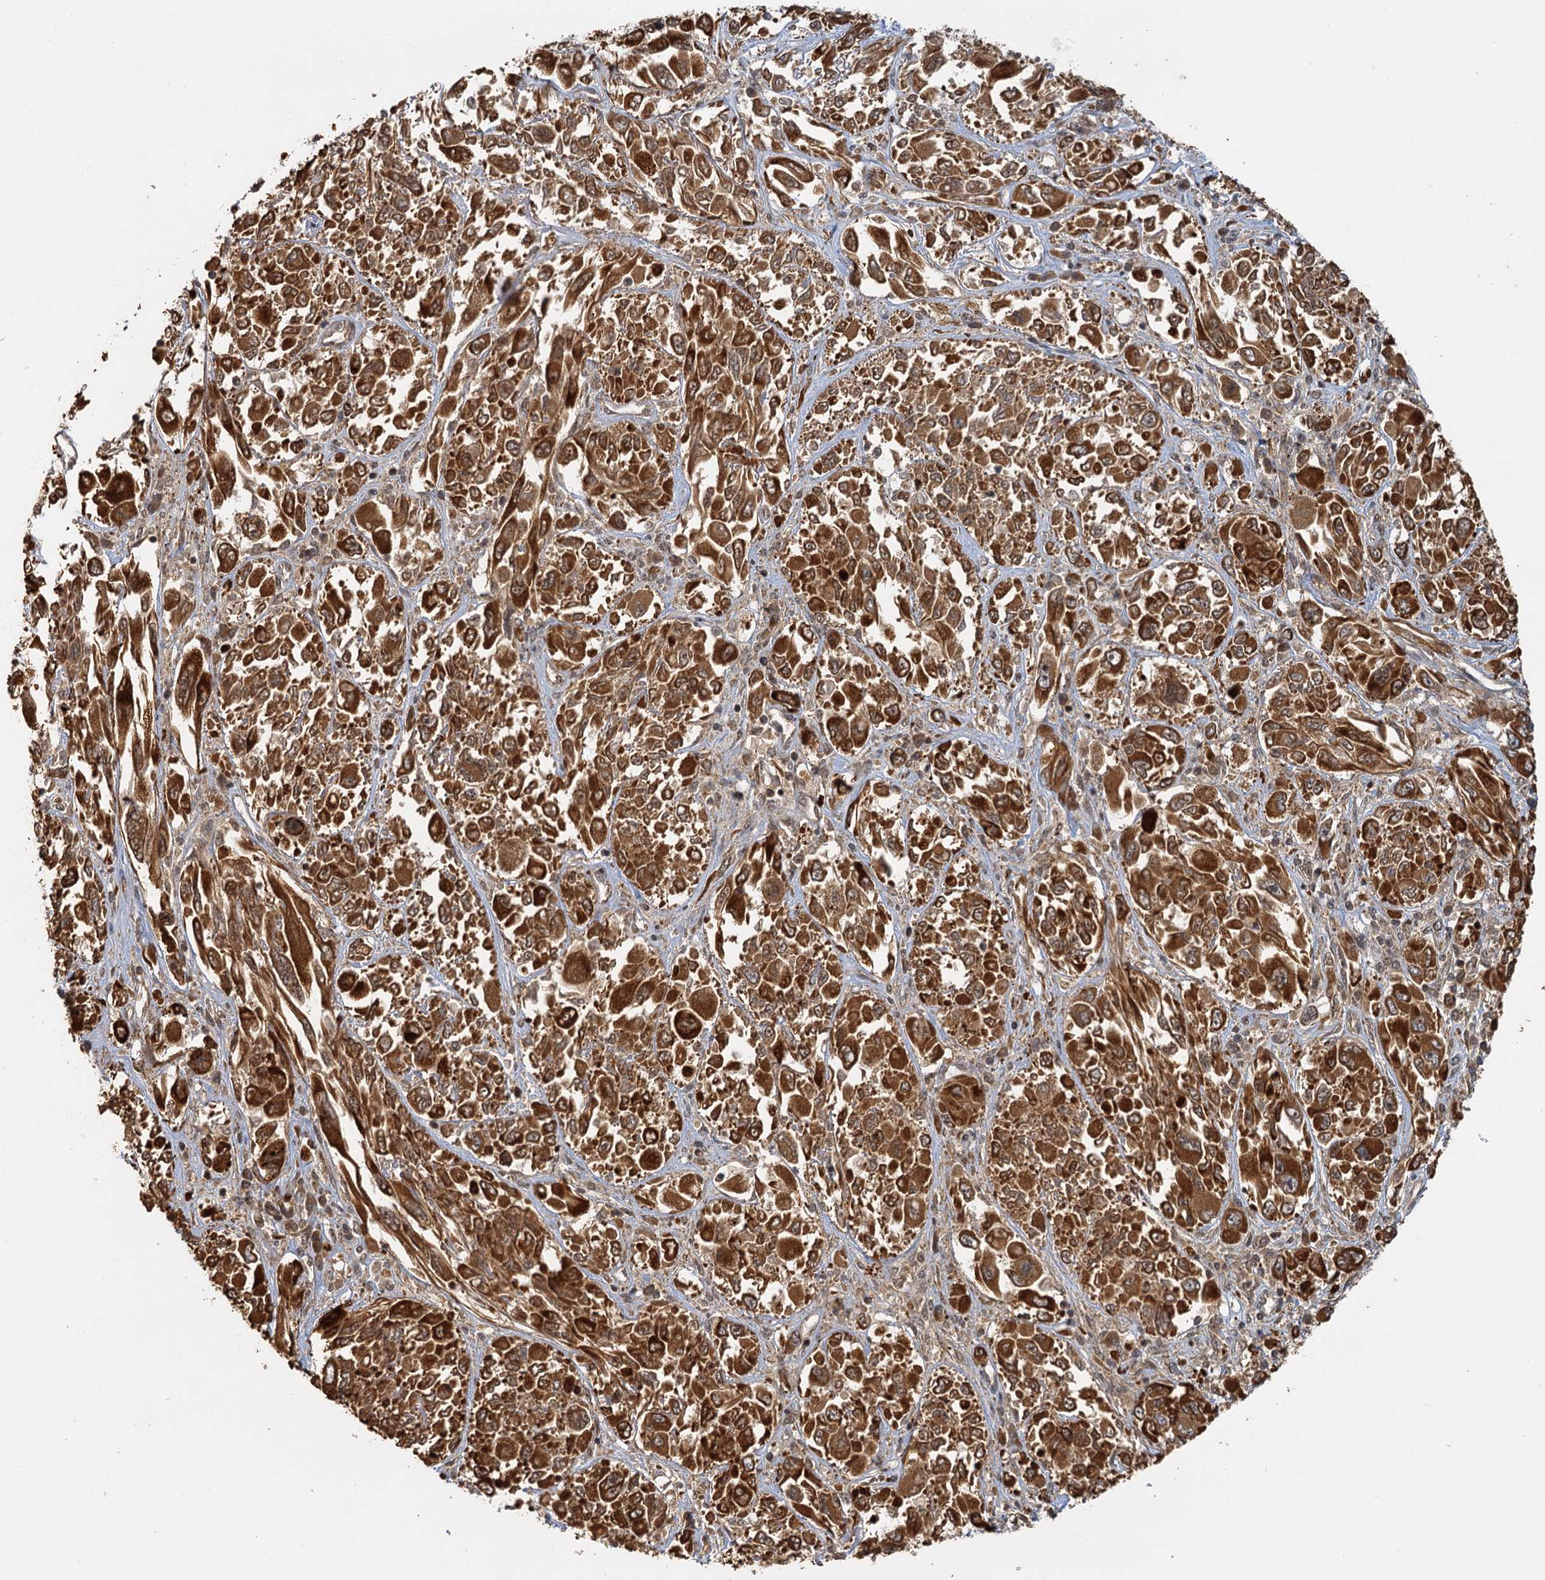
{"staining": {"intensity": "strong", "quantity": ">75%", "location": "cytoplasmic/membranous,nuclear"}, "tissue": "melanoma", "cell_type": "Tumor cells", "image_type": "cancer", "snomed": [{"axis": "morphology", "description": "Malignant melanoma, NOS"}, {"axis": "topography", "description": "Skin"}], "caption": "Tumor cells demonstrate strong cytoplasmic/membranous and nuclear staining in approximately >75% of cells in melanoma.", "gene": "ZNF549", "patient": {"sex": "female", "age": 91}}